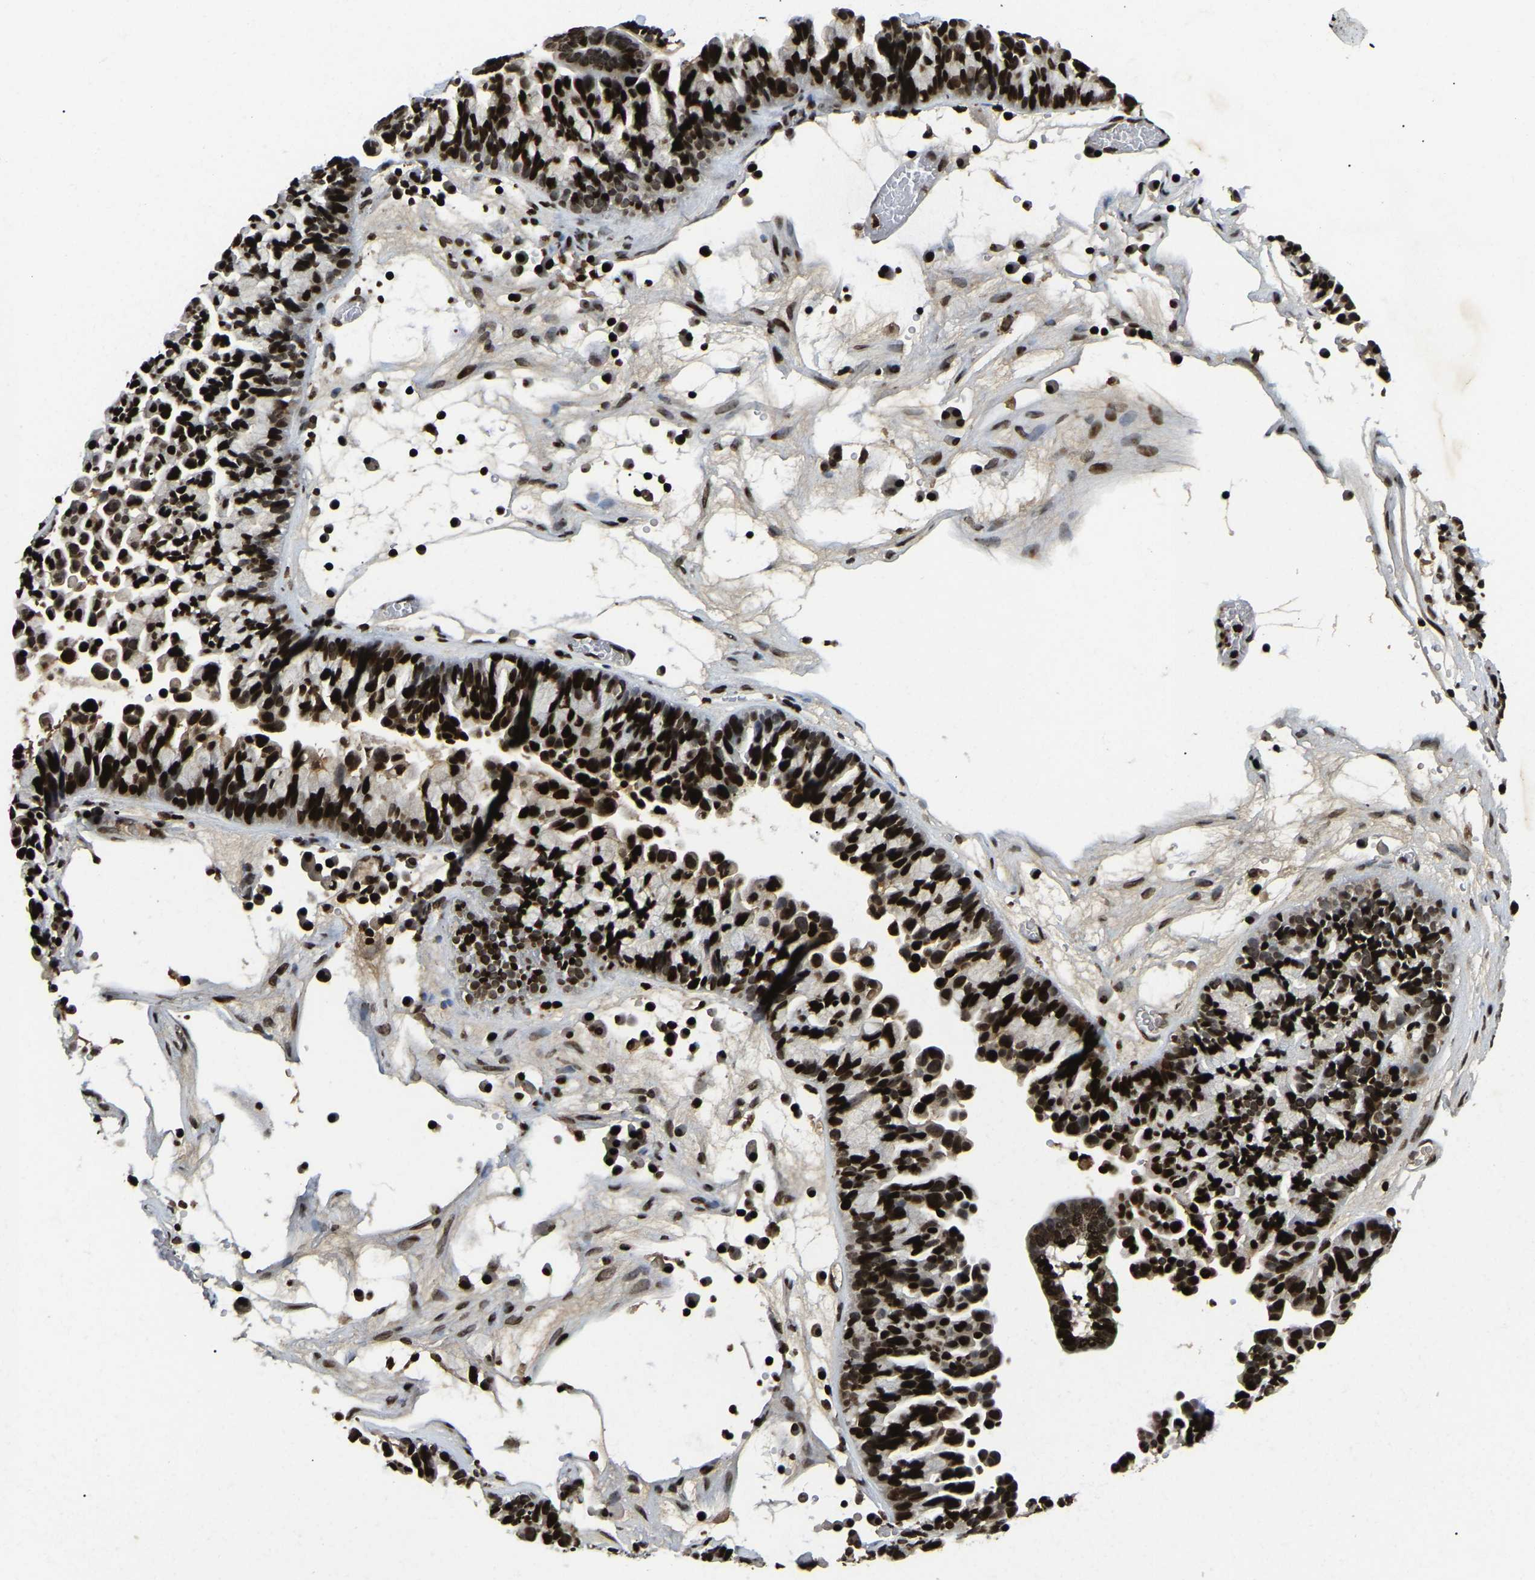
{"staining": {"intensity": "strong", "quantity": ">75%", "location": "nuclear"}, "tissue": "ovarian cancer", "cell_type": "Tumor cells", "image_type": "cancer", "snomed": [{"axis": "morphology", "description": "Cystadenocarcinoma, serous, NOS"}, {"axis": "topography", "description": "Ovary"}], "caption": "Immunohistochemistry (DAB (3,3'-diaminobenzidine)) staining of human ovarian serous cystadenocarcinoma reveals strong nuclear protein positivity in about >75% of tumor cells. Using DAB (brown) and hematoxylin (blue) stains, captured at high magnification using brightfield microscopy.", "gene": "LRRC61", "patient": {"sex": "female", "age": 56}}